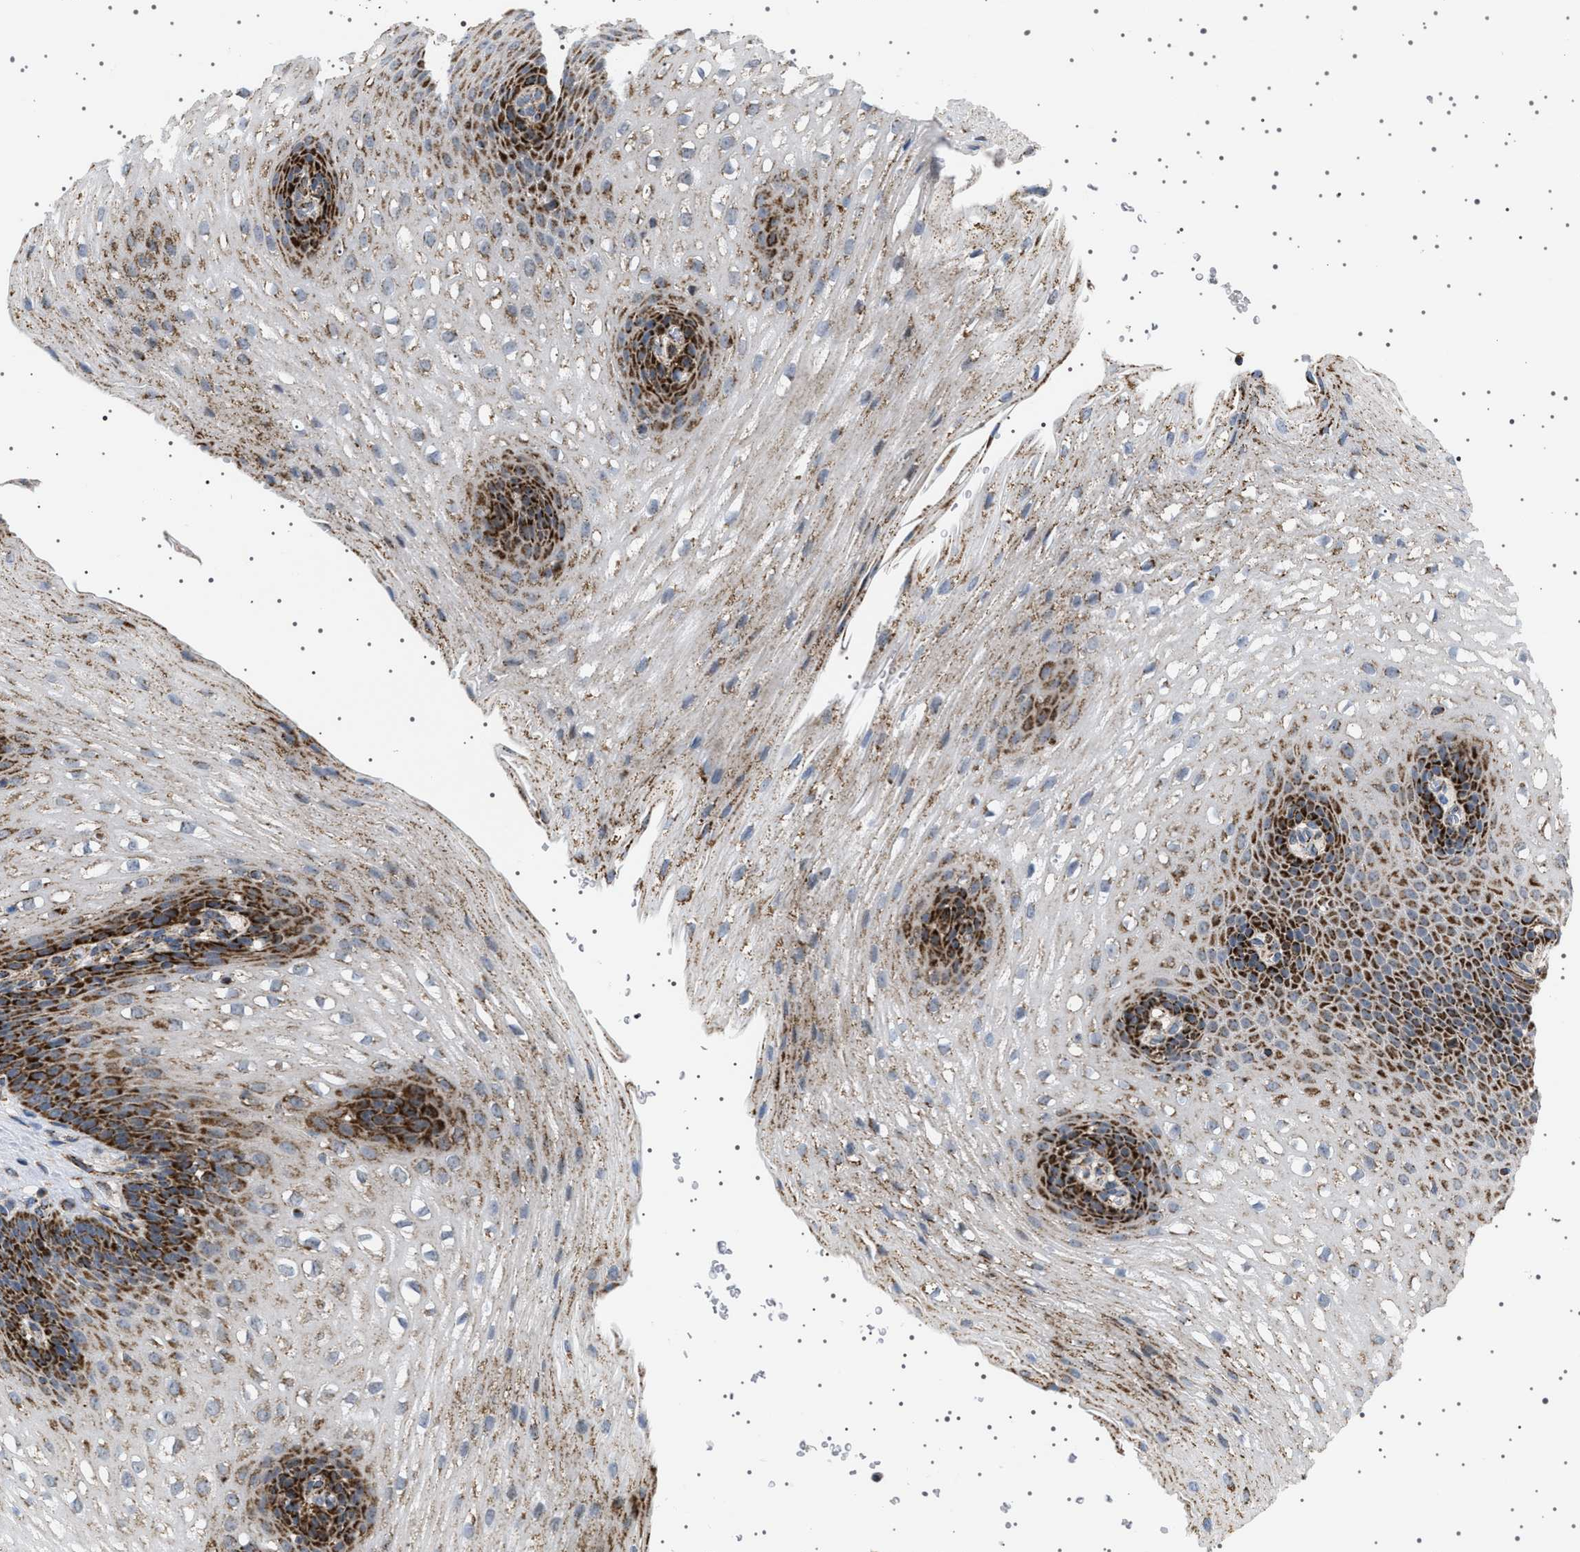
{"staining": {"intensity": "strong", "quantity": "25%-75%", "location": "cytoplasmic/membranous"}, "tissue": "esophagus", "cell_type": "Squamous epithelial cells", "image_type": "normal", "snomed": [{"axis": "morphology", "description": "Normal tissue, NOS"}, {"axis": "topography", "description": "Esophagus"}], "caption": "A high-resolution photomicrograph shows immunohistochemistry (IHC) staining of normal esophagus, which exhibits strong cytoplasmic/membranous positivity in about 25%-75% of squamous epithelial cells. The protein of interest is stained brown, and the nuclei are stained in blue (DAB IHC with brightfield microscopy, high magnification).", "gene": "UBXN8", "patient": {"sex": "male", "age": 48}}